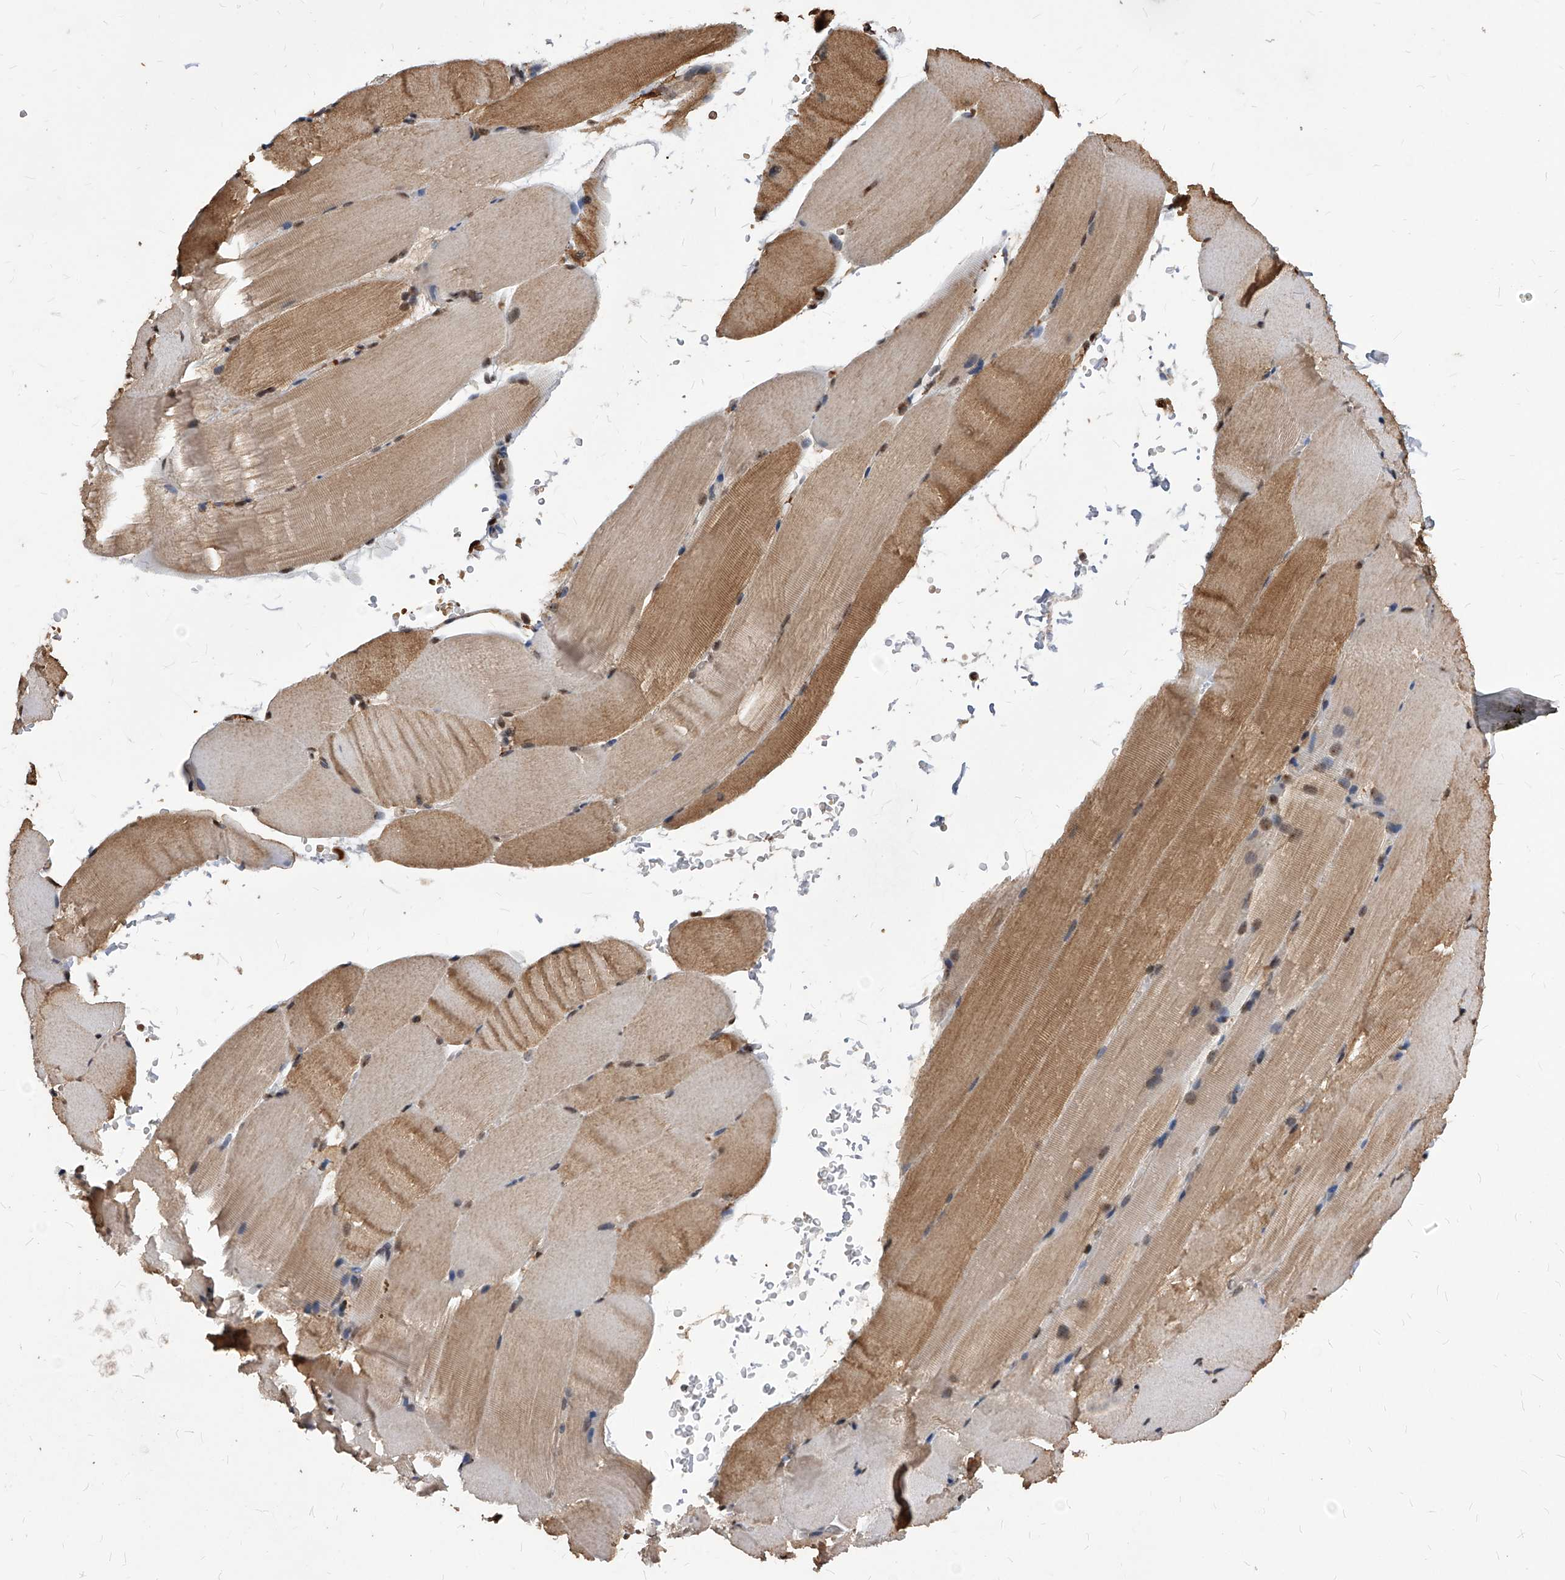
{"staining": {"intensity": "moderate", "quantity": "25%-75%", "location": "cytoplasmic/membranous,nuclear"}, "tissue": "skeletal muscle", "cell_type": "Myocytes", "image_type": "normal", "snomed": [{"axis": "morphology", "description": "Normal tissue, NOS"}, {"axis": "topography", "description": "Skeletal muscle"}, {"axis": "topography", "description": "Parathyroid gland"}], "caption": "IHC micrograph of normal skeletal muscle stained for a protein (brown), which exhibits medium levels of moderate cytoplasmic/membranous,nuclear positivity in about 25%-75% of myocytes.", "gene": "ID1", "patient": {"sex": "female", "age": 37}}